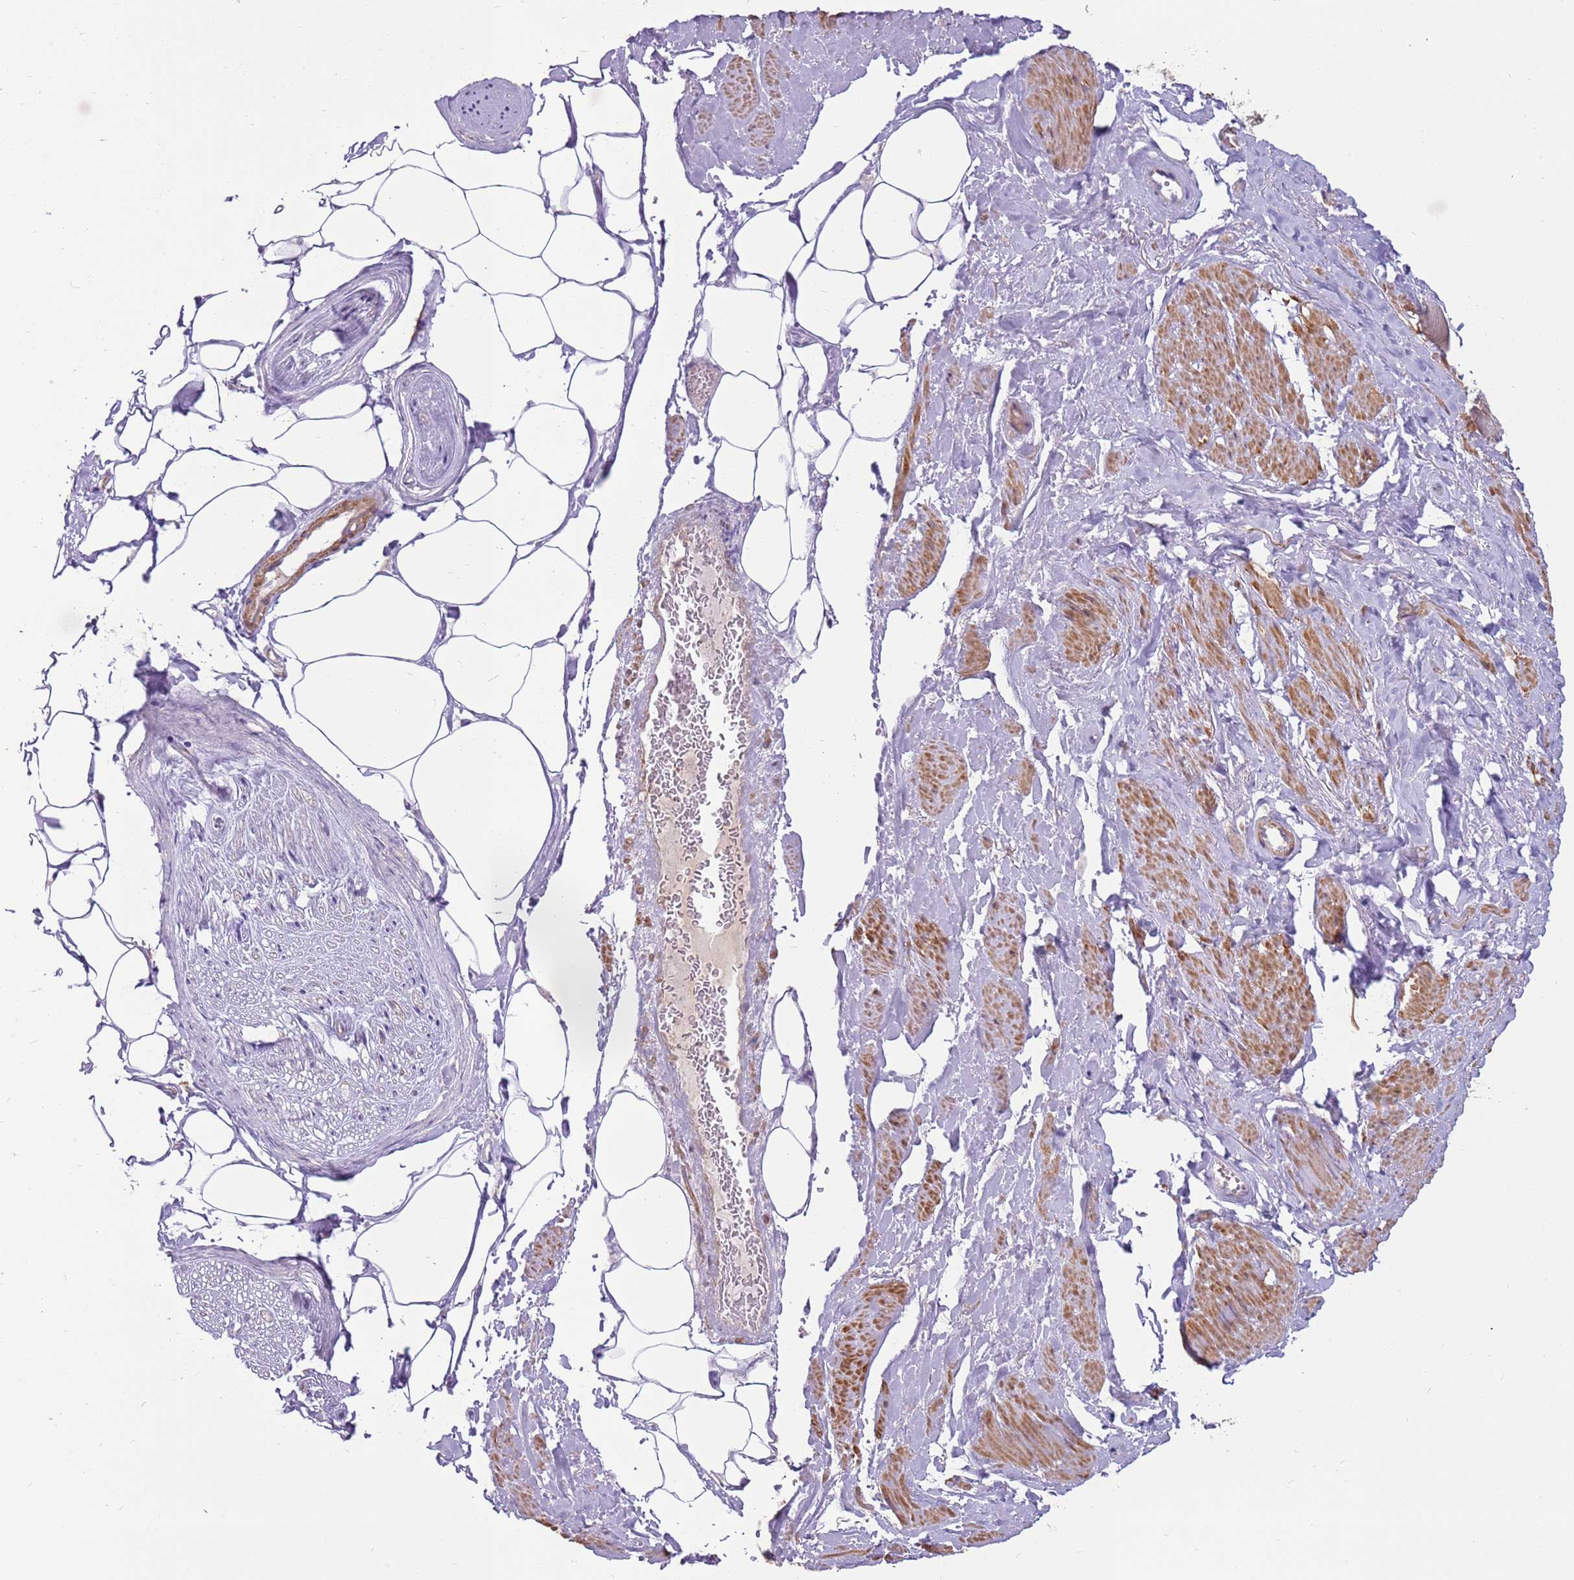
{"staining": {"intensity": "negative", "quantity": "none", "location": "none"}, "tissue": "adipose tissue", "cell_type": "Adipocytes", "image_type": "normal", "snomed": [{"axis": "morphology", "description": "Normal tissue, NOS"}, {"axis": "morphology", "description": "Adenocarcinoma, Low grade"}, {"axis": "topography", "description": "Prostate"}, {"axis": "topography", "description": "Peripheral nerve tissue"}], "caption": "Immunohistochemistry (IHC) micrograph of normal adipose tissue: human adipose tissue stained with DAB exhibits no significant protein expression in adipocytes.", "gene": "SPATA31D1", "patient": {"sex": "male", "age": 63}}